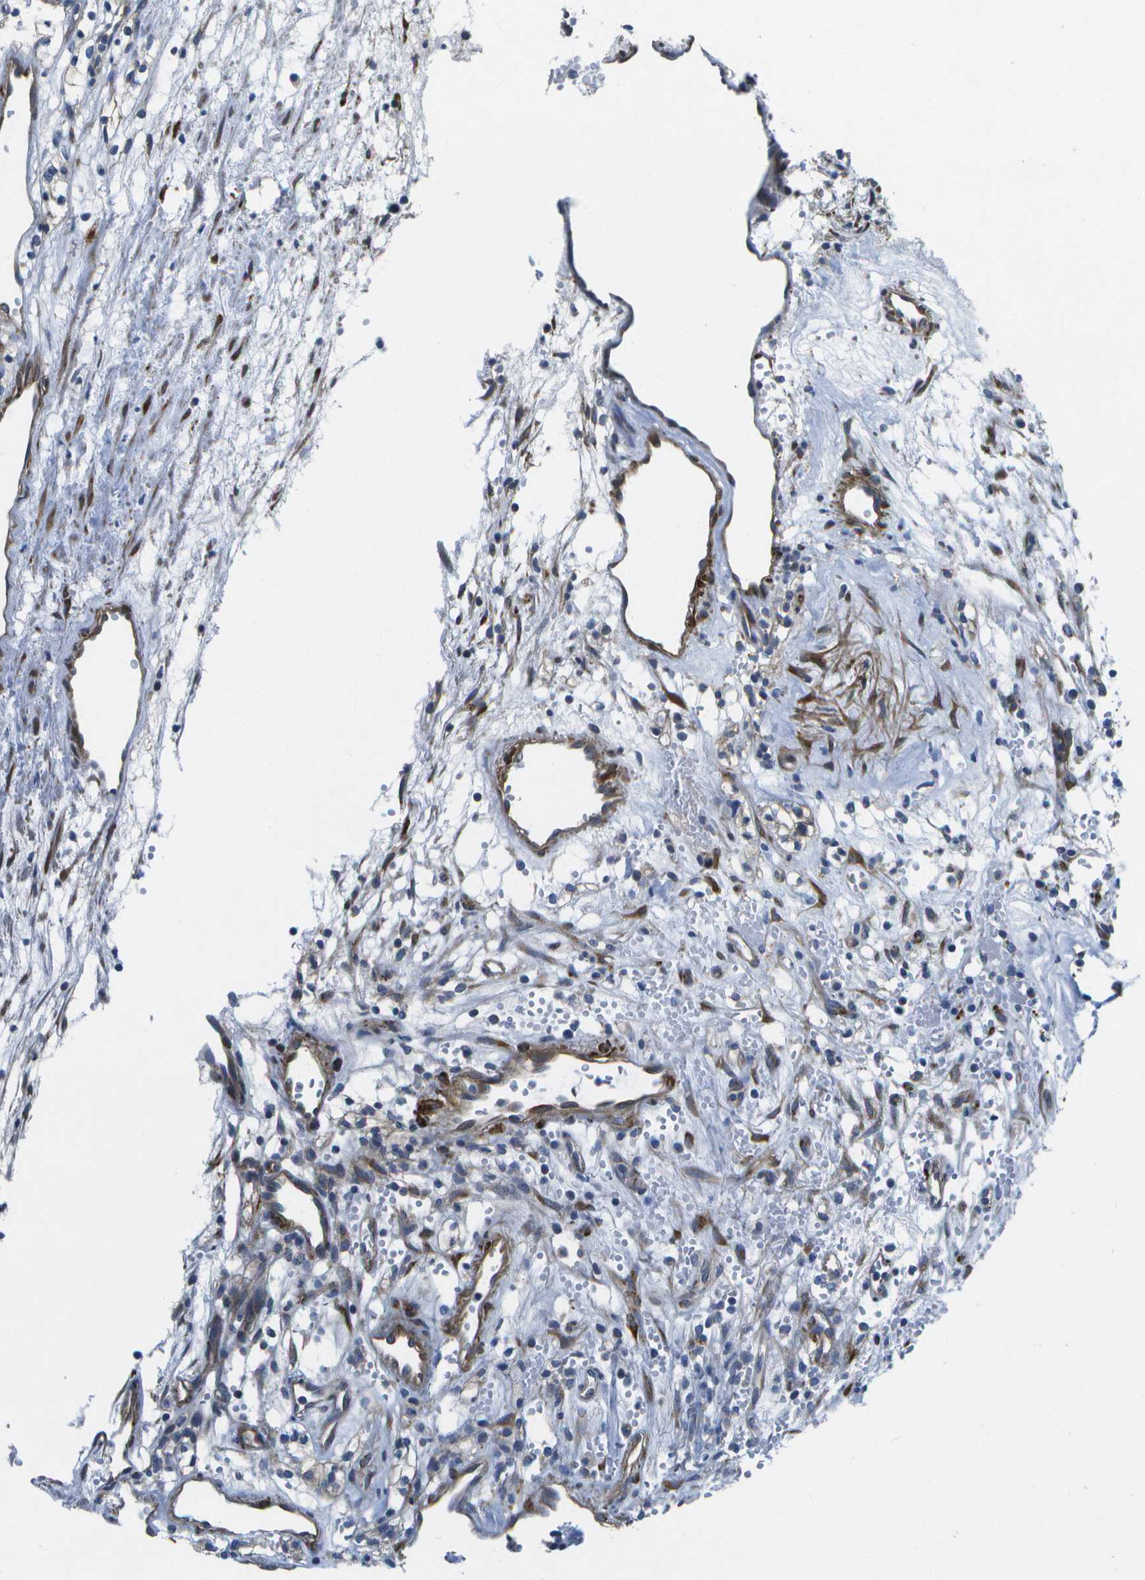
{"staining": {"intensity": "weak", "quantity": "<25%", "location": "cytoplasmic/membranous"}, "tissue": "renal cancer", "cell_type": "Tumor cells", "image_type": "cancer", "snomed": [{"axis": "morphology", "description": "Adenocarcinoma, NOS"}, {"axis": "topography", "description": "Kidney"}], "caption": "A photomicrograph of renal cancer (adenocarcinoma) stained for a protein reveals no brown staining in tumor cells.", "gene": "P3H1", "patient": {"sex": "male", "age": 59}}